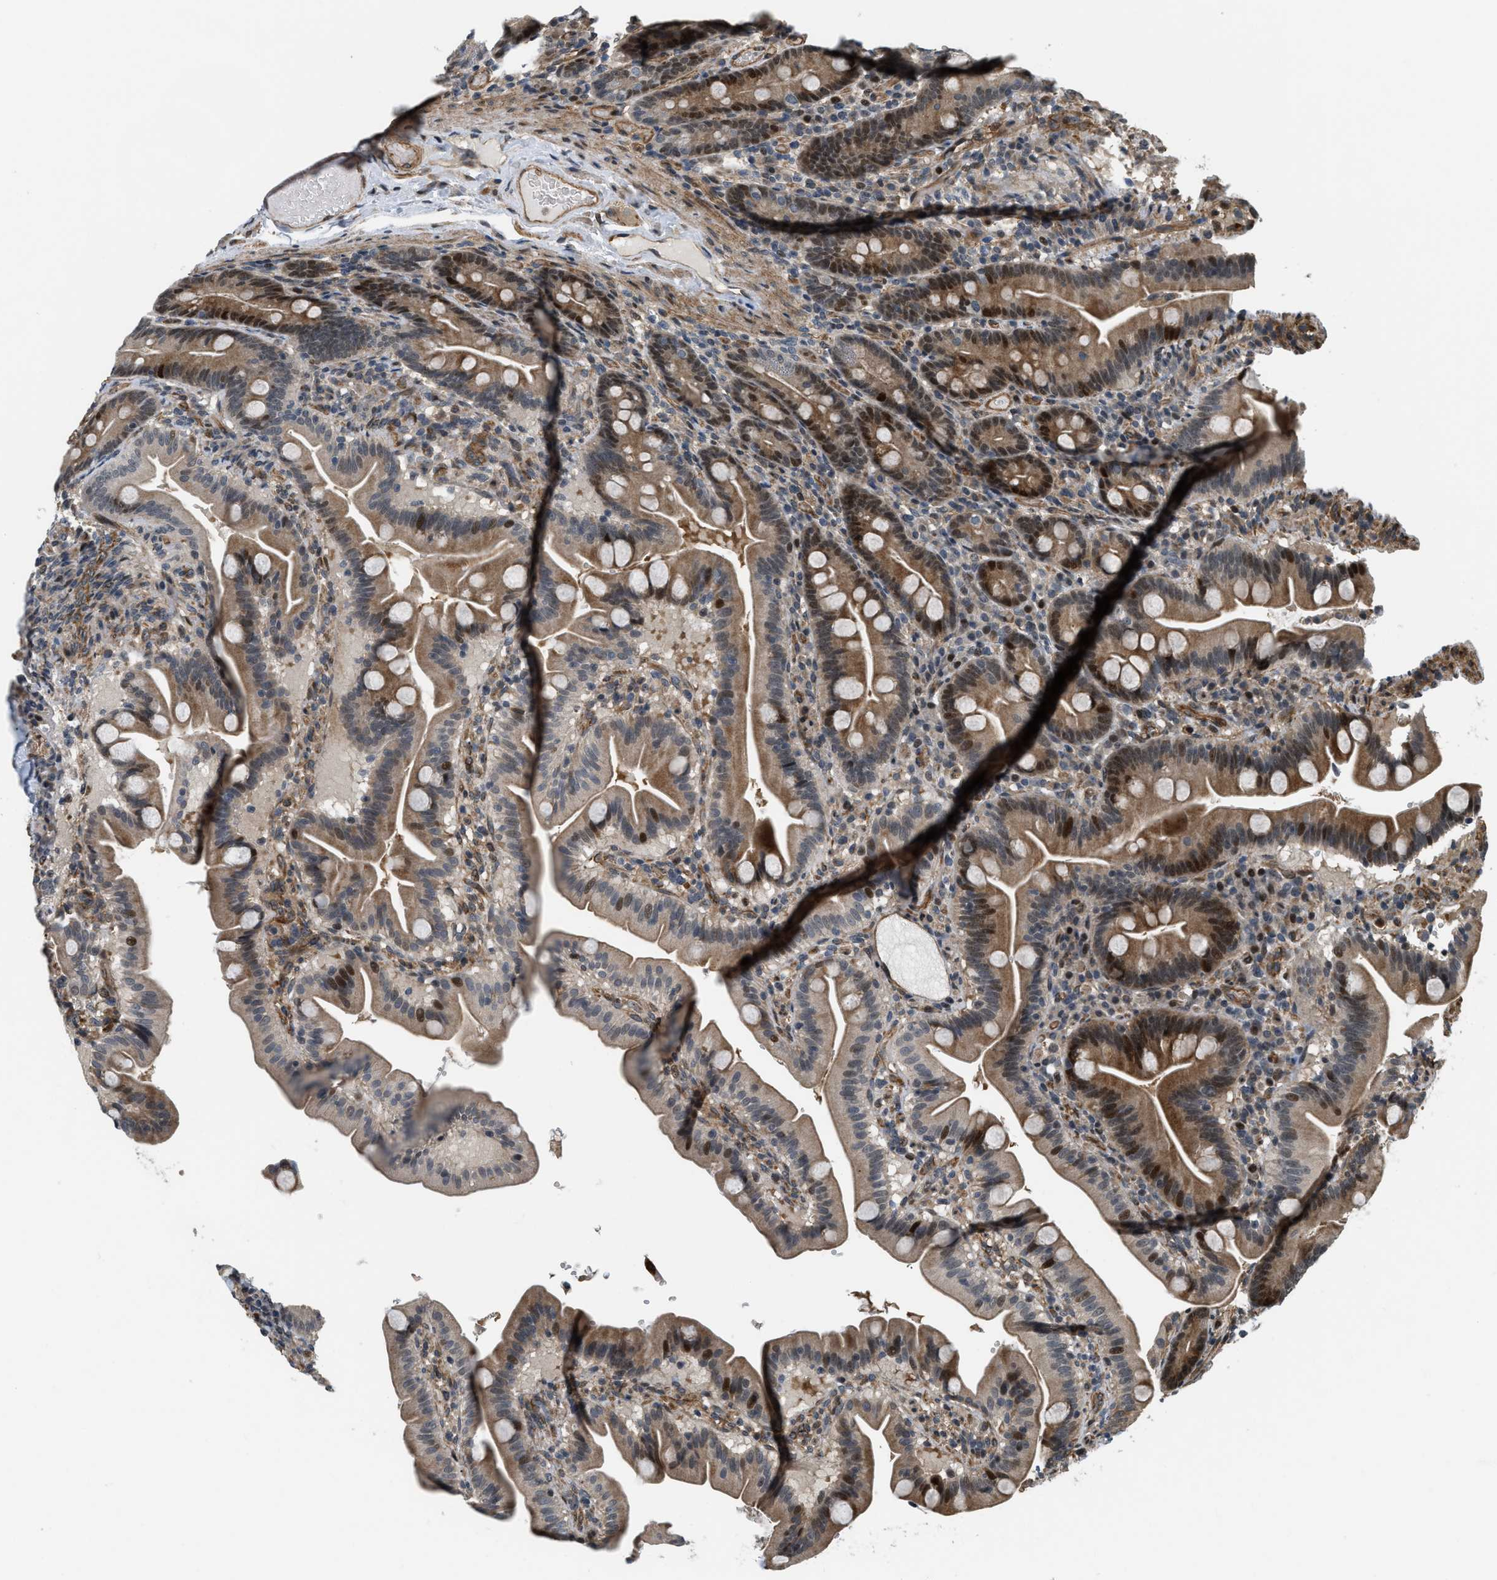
{"staining": {"intensity": "moderate", "quantity": "25%-75%", "location": "cytoplasmic/membranous,nuclear"}, "tissue": "duodenum", "cell_type": "Glandular cells", "image_type": "normal", "snomed": [{"axis": "morphology", "description": "Normal tissue, NOS"}, {"axis": "topography", "description": "Duodenum"}], "caption": "Immunohistochemical staining of normal duodenum exhibits moderate cytoplasmic/membranous,nuclear protein staining in about 25%-75% of glandular cells. Ihc stains the protein of interest in brown and the nuclei are stained blue.", "gene": "LTA4H", "patient": {"sex": "male", "age": 54}}